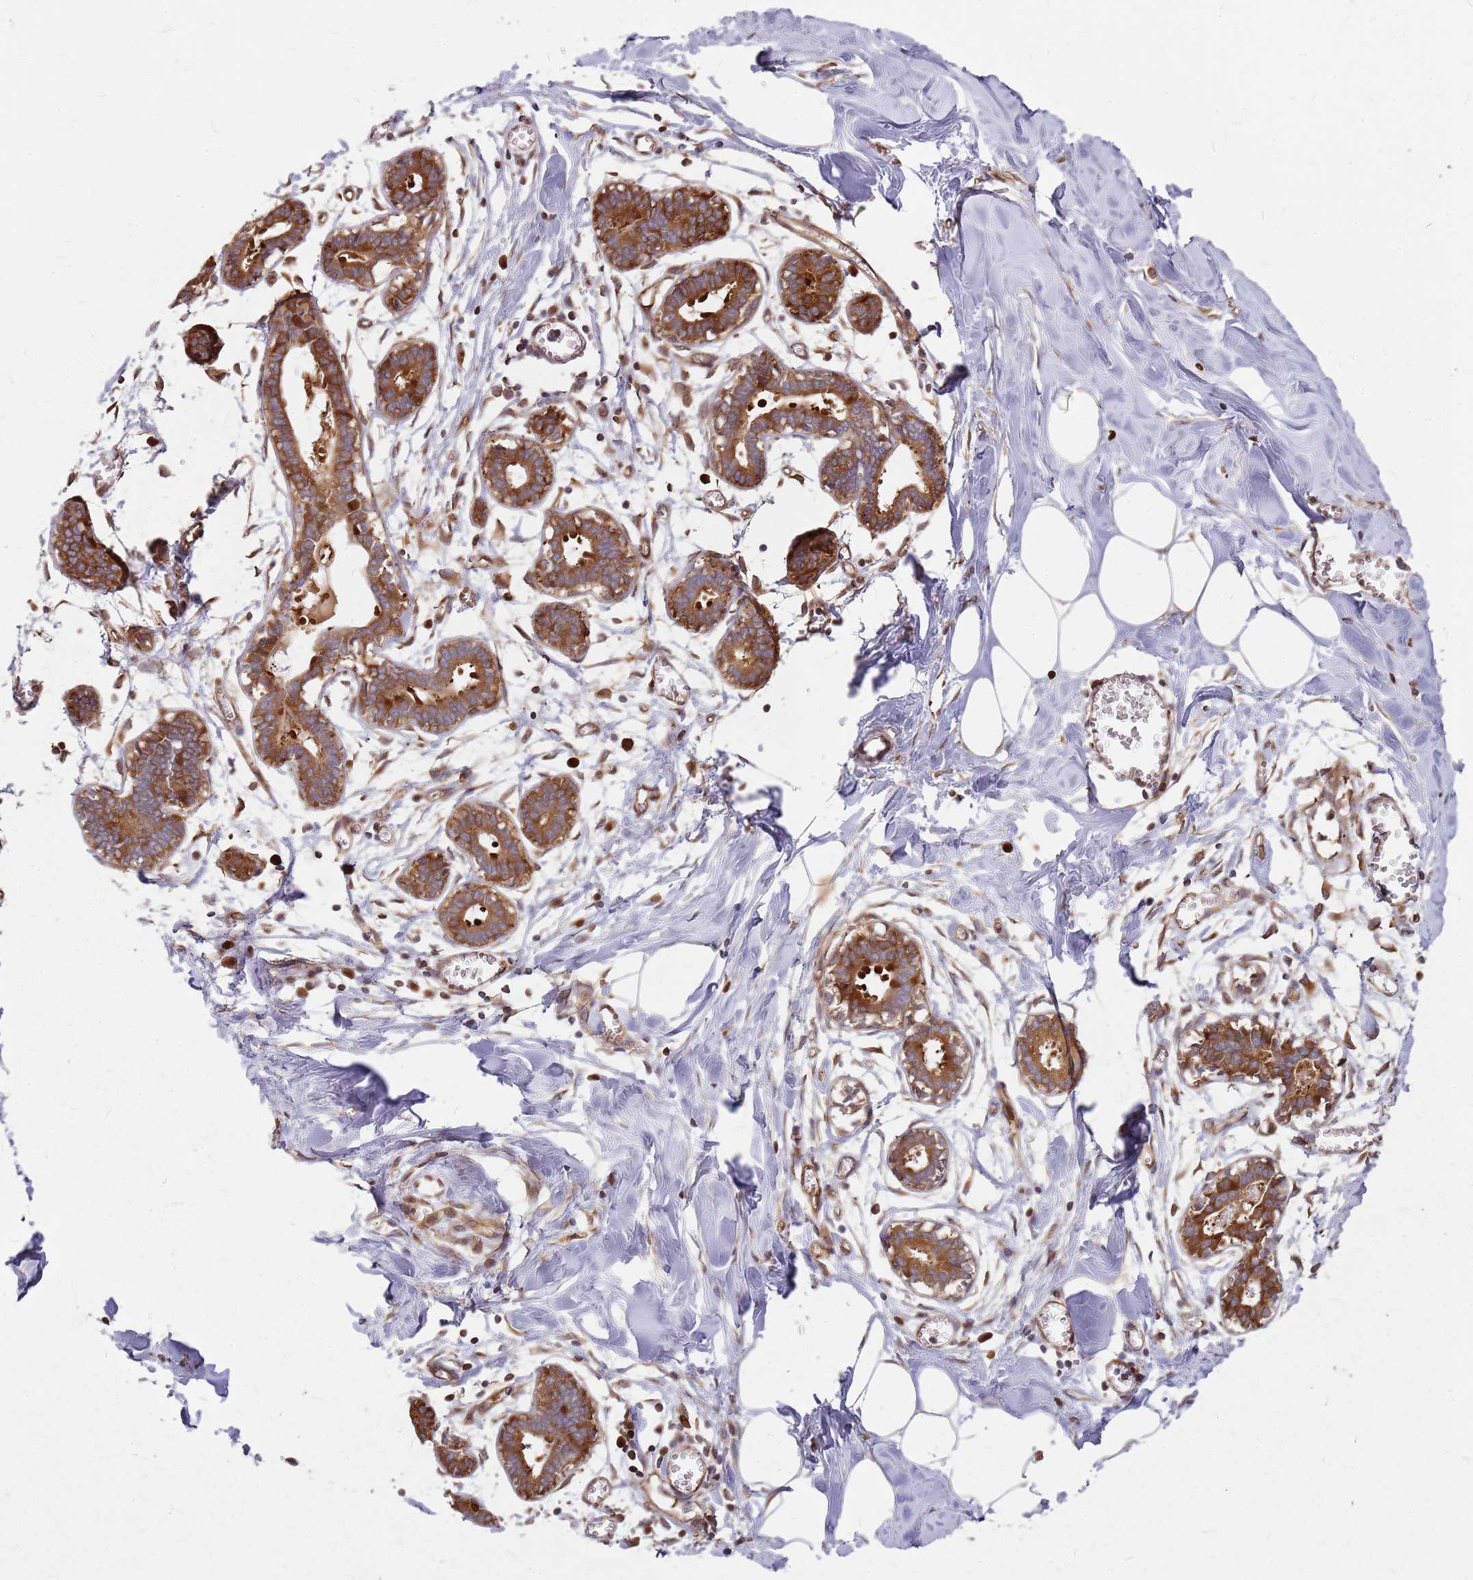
{"staining": {"intensity": "weak", "quantity": "<25%", "location": "cytoplasmic/membranous"}, "tissue": "breast", "cell_type": "Adipocytes", "image_type": "normal", "snomed": [{"axis": "morphology", "description": "Normal tissue, NOS"}, {"axis": "topography", "description": "Breast"}], "caption": "This is an immunohistochemistry photomicrograph of unremarkable human breast. There is no expression in adipocytes.", "gene": "HDX", "patient": {"sex": "female", "age": 27}}